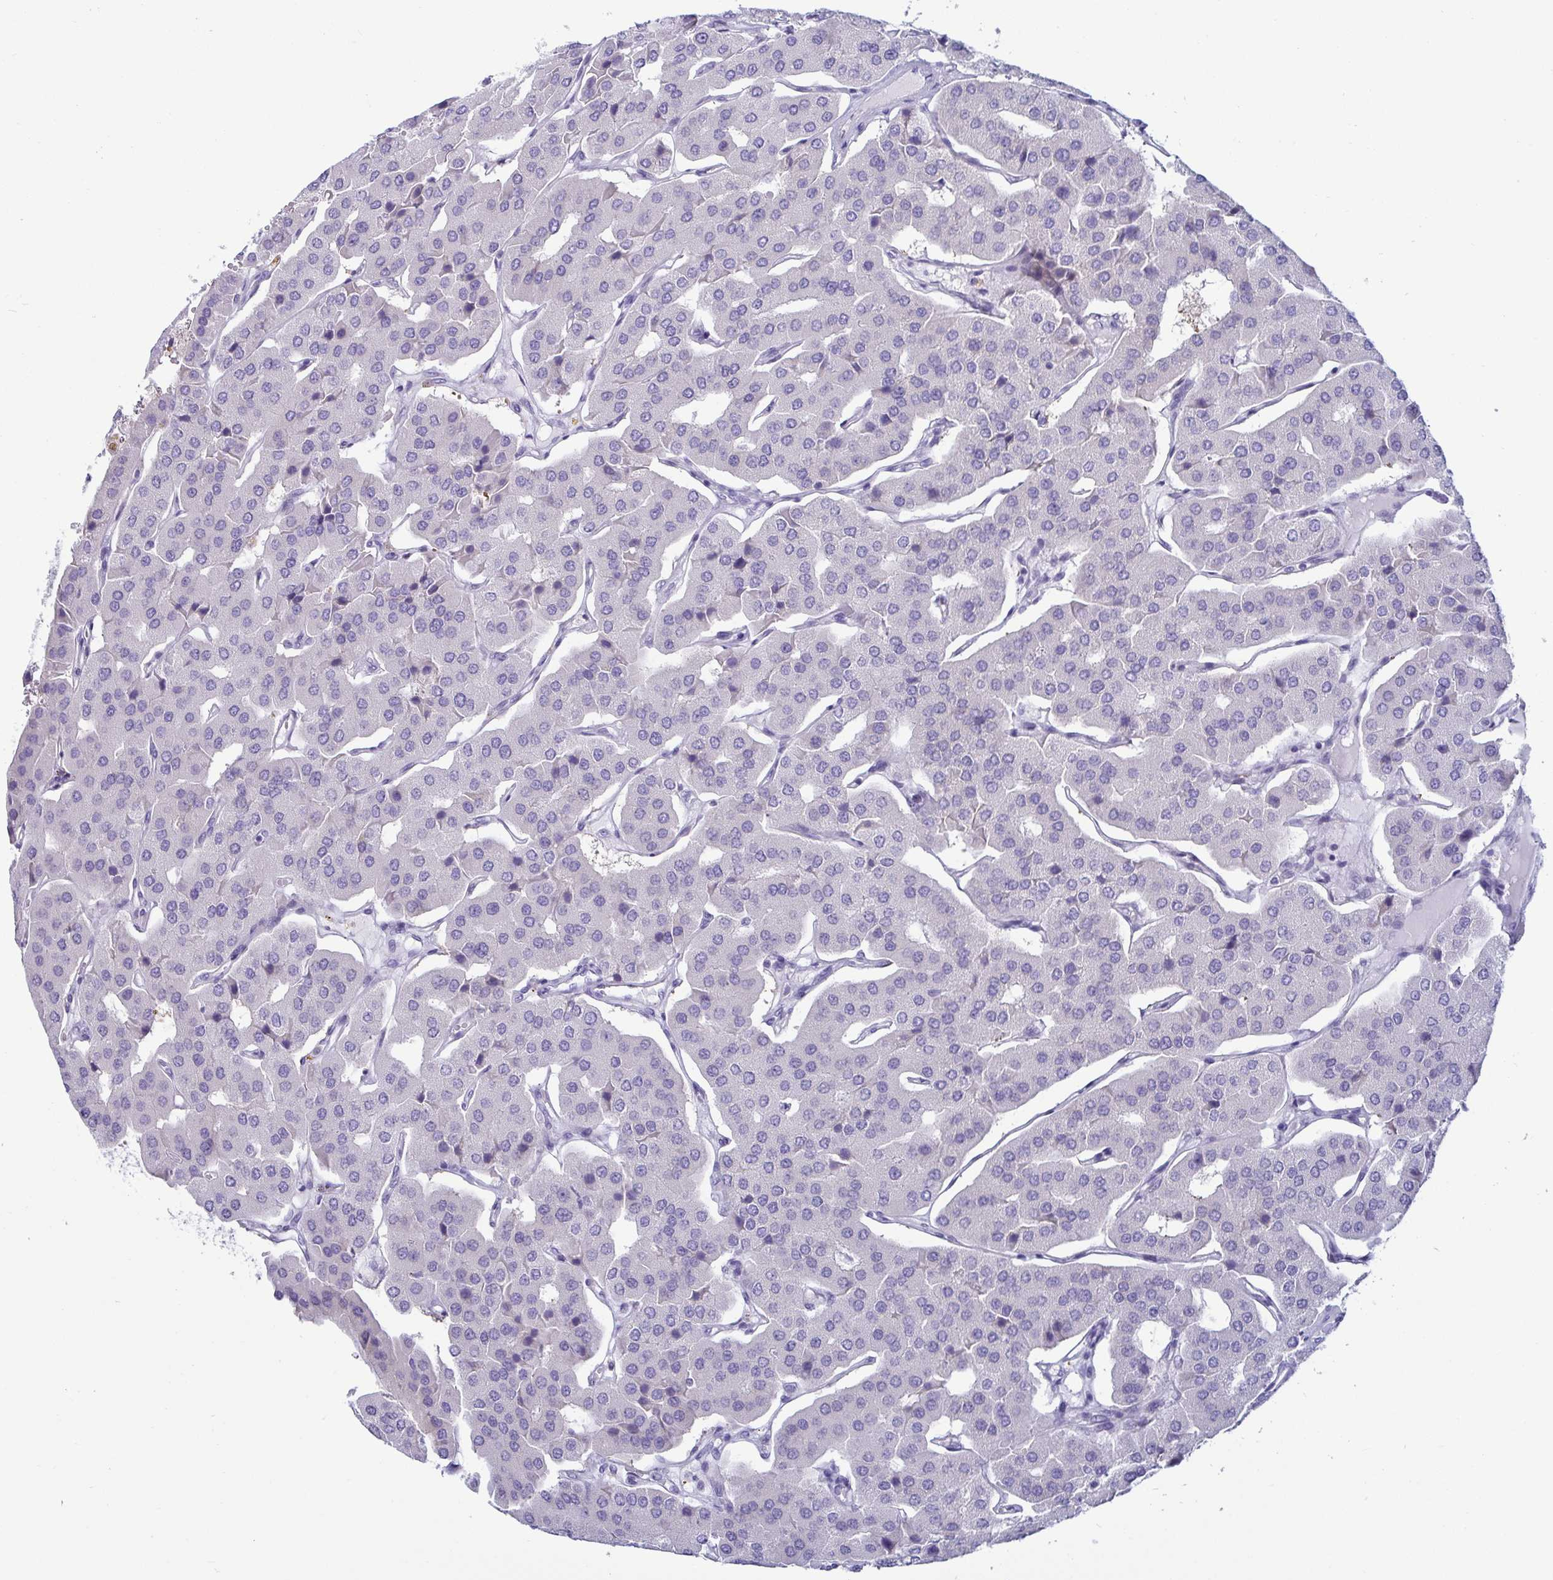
{"staining": {"intensity": "negative", "quantity": "none", "location": "none"}, "tissue": "parathyroid gland", "cell_type": "Glandular cells", "image_type": "normal", "snomed": [{"axis": "morphology", "description": "Normal tissue, NOS"}, {"axis": "morphology", "description": "Adenoma, NOS"}, {"axis": "topography", "description": "Parathyroid gland"}], "caption": "Immunohistochemistry histopathology image of benign human parathyroid gland stained for a protein (brown), which demonstrates no staining in glandular cells.", "gene": "TFPI2", "patient": {"sex": "female", "age": 86}}